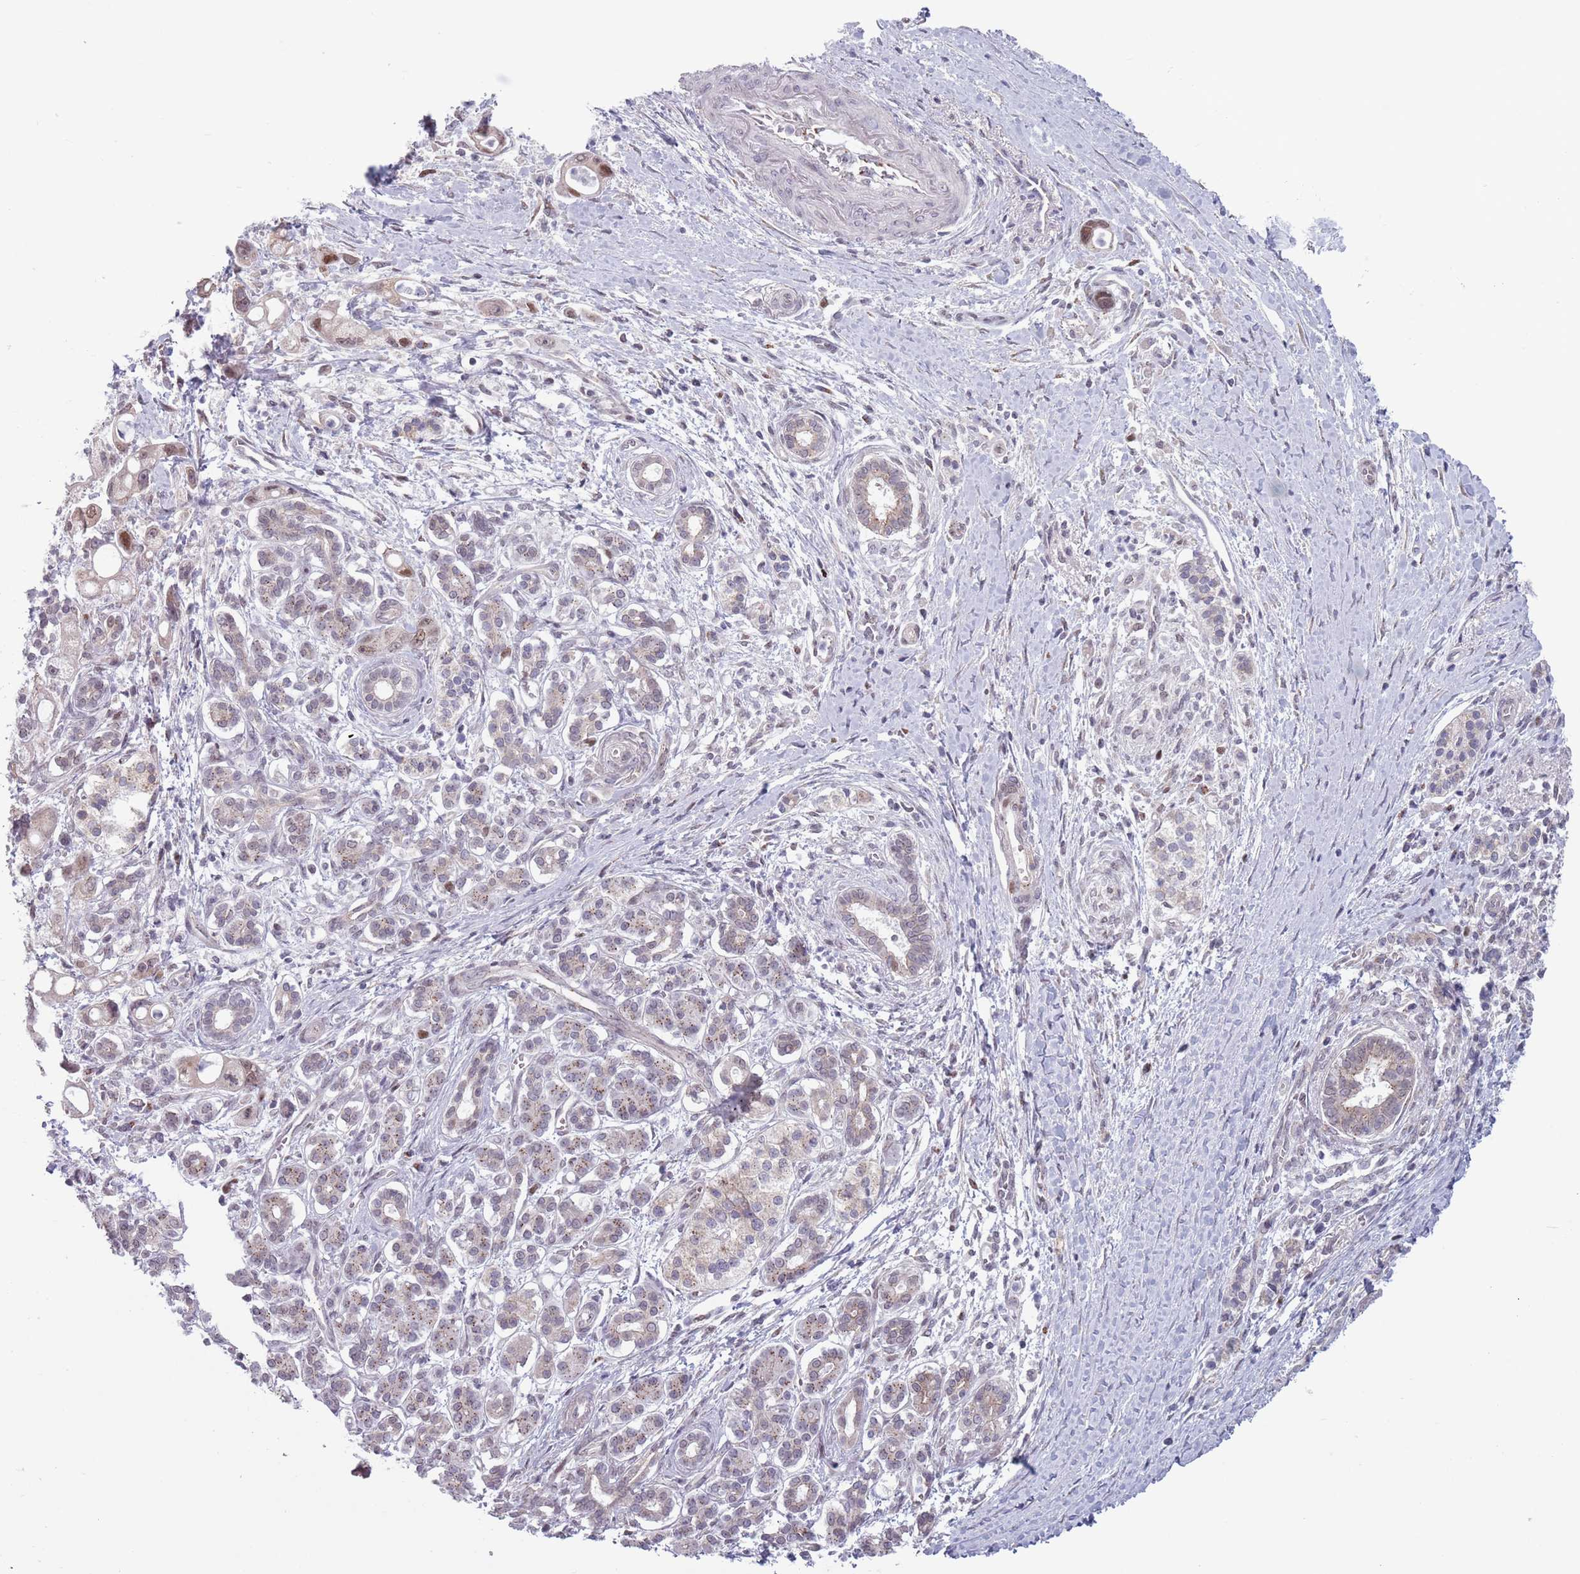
{"staining": {"intensity": "weak", "quantity": ">75%", "location": "cytoplasmic/membranous,nuclear"}, "tissue": "pancreatic cancer", "cell_type": "Tumor cells", "image_type": "cancer", "snomed": [{"axis": "morphology", "description": "Adenocarcinoma, NOS"}, {"axis": "topography", "description": "Pancreas"}], "caption": "This photomicrograph demonstrates immunohistochemistry (IHC) staining of adenocarcinoma (pancreatic), with low weak cytoplasmic/membranous and nuclear expression in about >75% of tumor cells.", "gene": "ZKSCAN2", "patient": {"sex": "male", "age": 68}}